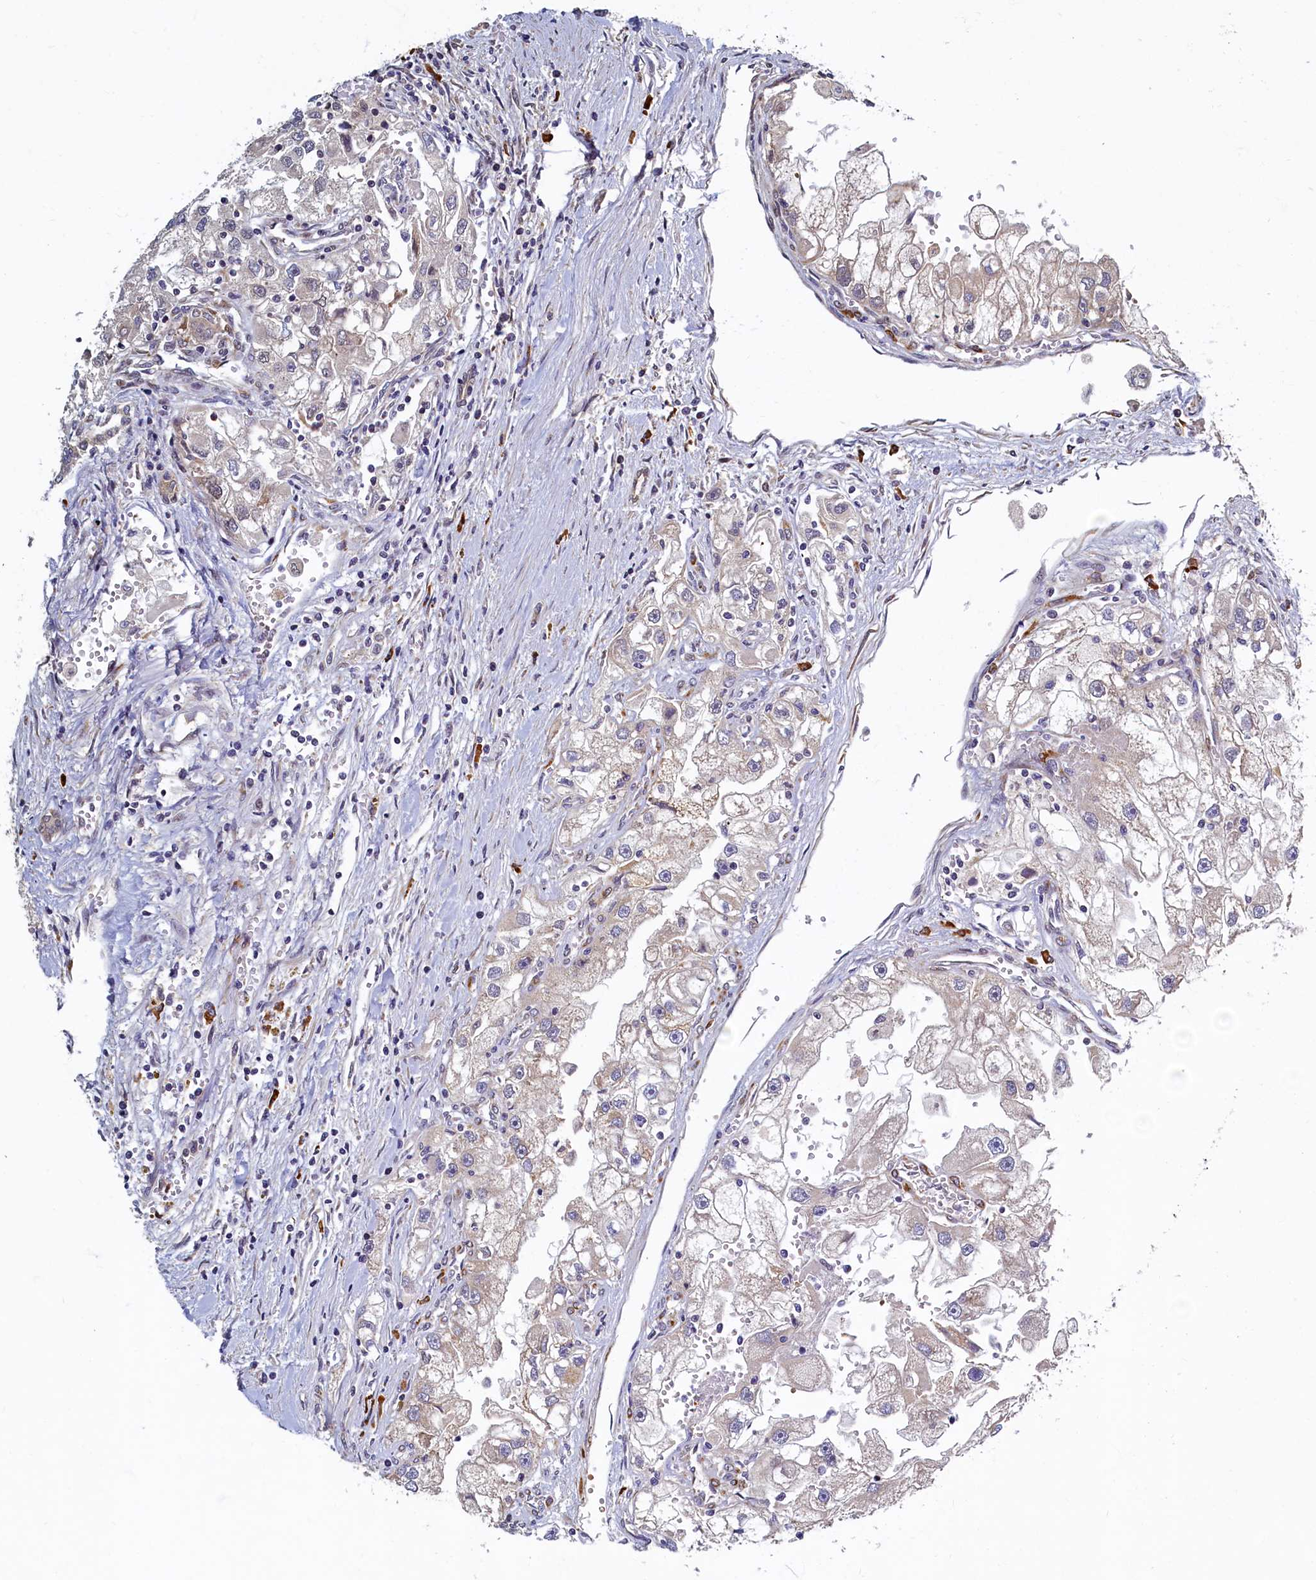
{"staining": {"intensity": "negative", "quantity": "none", "location": "none"}, "tissue": "renal cancer", "cell_type": "Tumor cells", "image_type": "cancer", "snomed": [{"axis": "morphology", "description": "Adenocarcinoma, NOS"}, {"axis": "topography", "description": "Kidney"}], "caption": "Tumor cells are negative for brown protein staining in renal cancer.", "gene": "SLC16A14", "patient": {"sex": "male", "age": 63}}